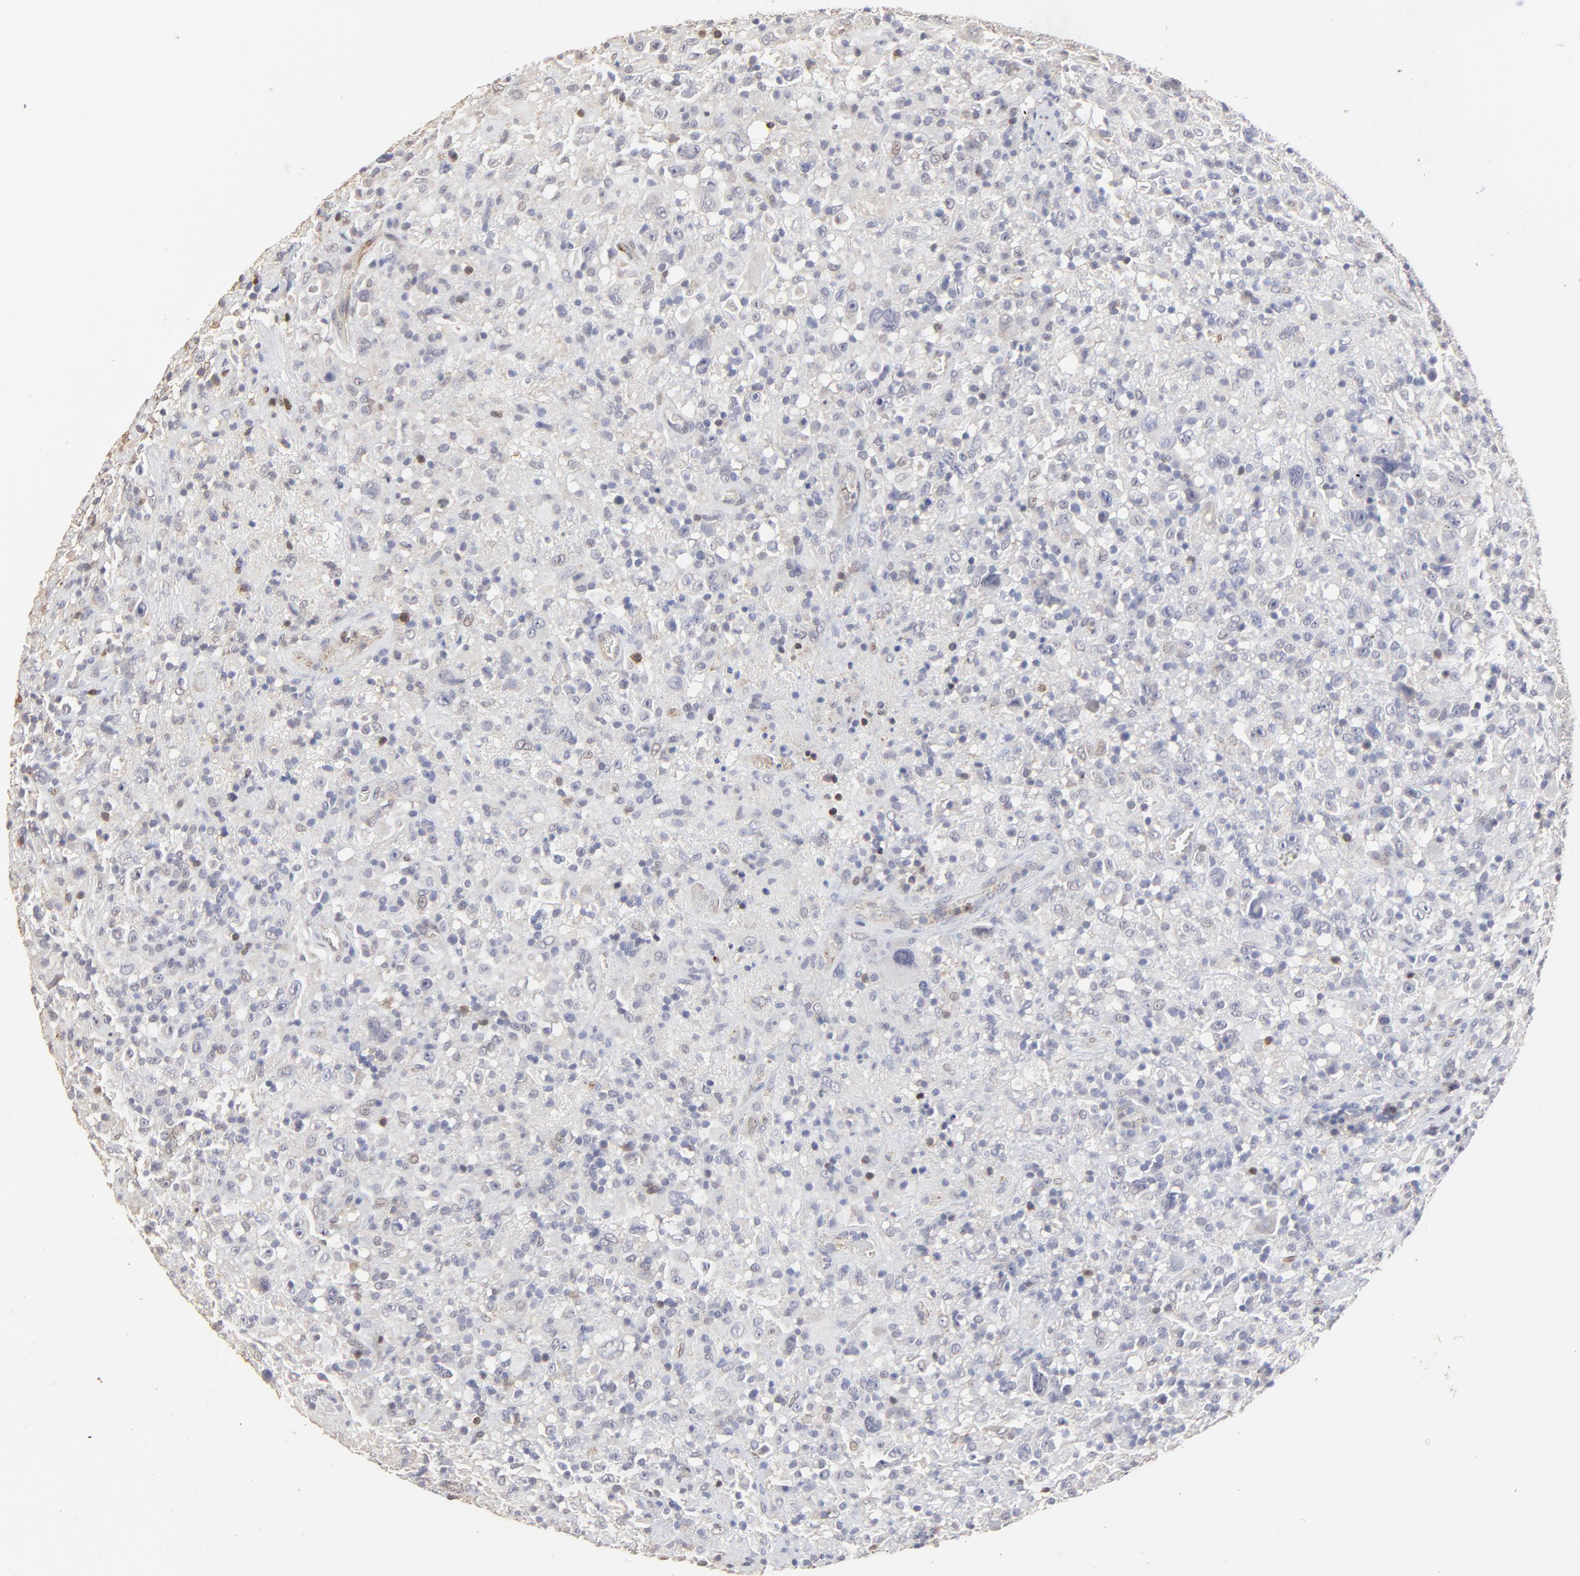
{"staining": {"intensity": "weak", "quantity": "<25%", "location": "nuclear"}, "tissue": "lymphoma", "cell_type": "Tumor cells", "image_type": "cancer", "snomed": [{"axis": "morphology", "description": "Hodgkin's disease, NOS"}, {"axis": "topography", "description": "Lymph node"}], "caption": "Histopathology image shows no protein staining in tumor cells of lymphoma tissue.", "gene": "SLC6A14", "patient": {"sex": "male", "age": 46}}